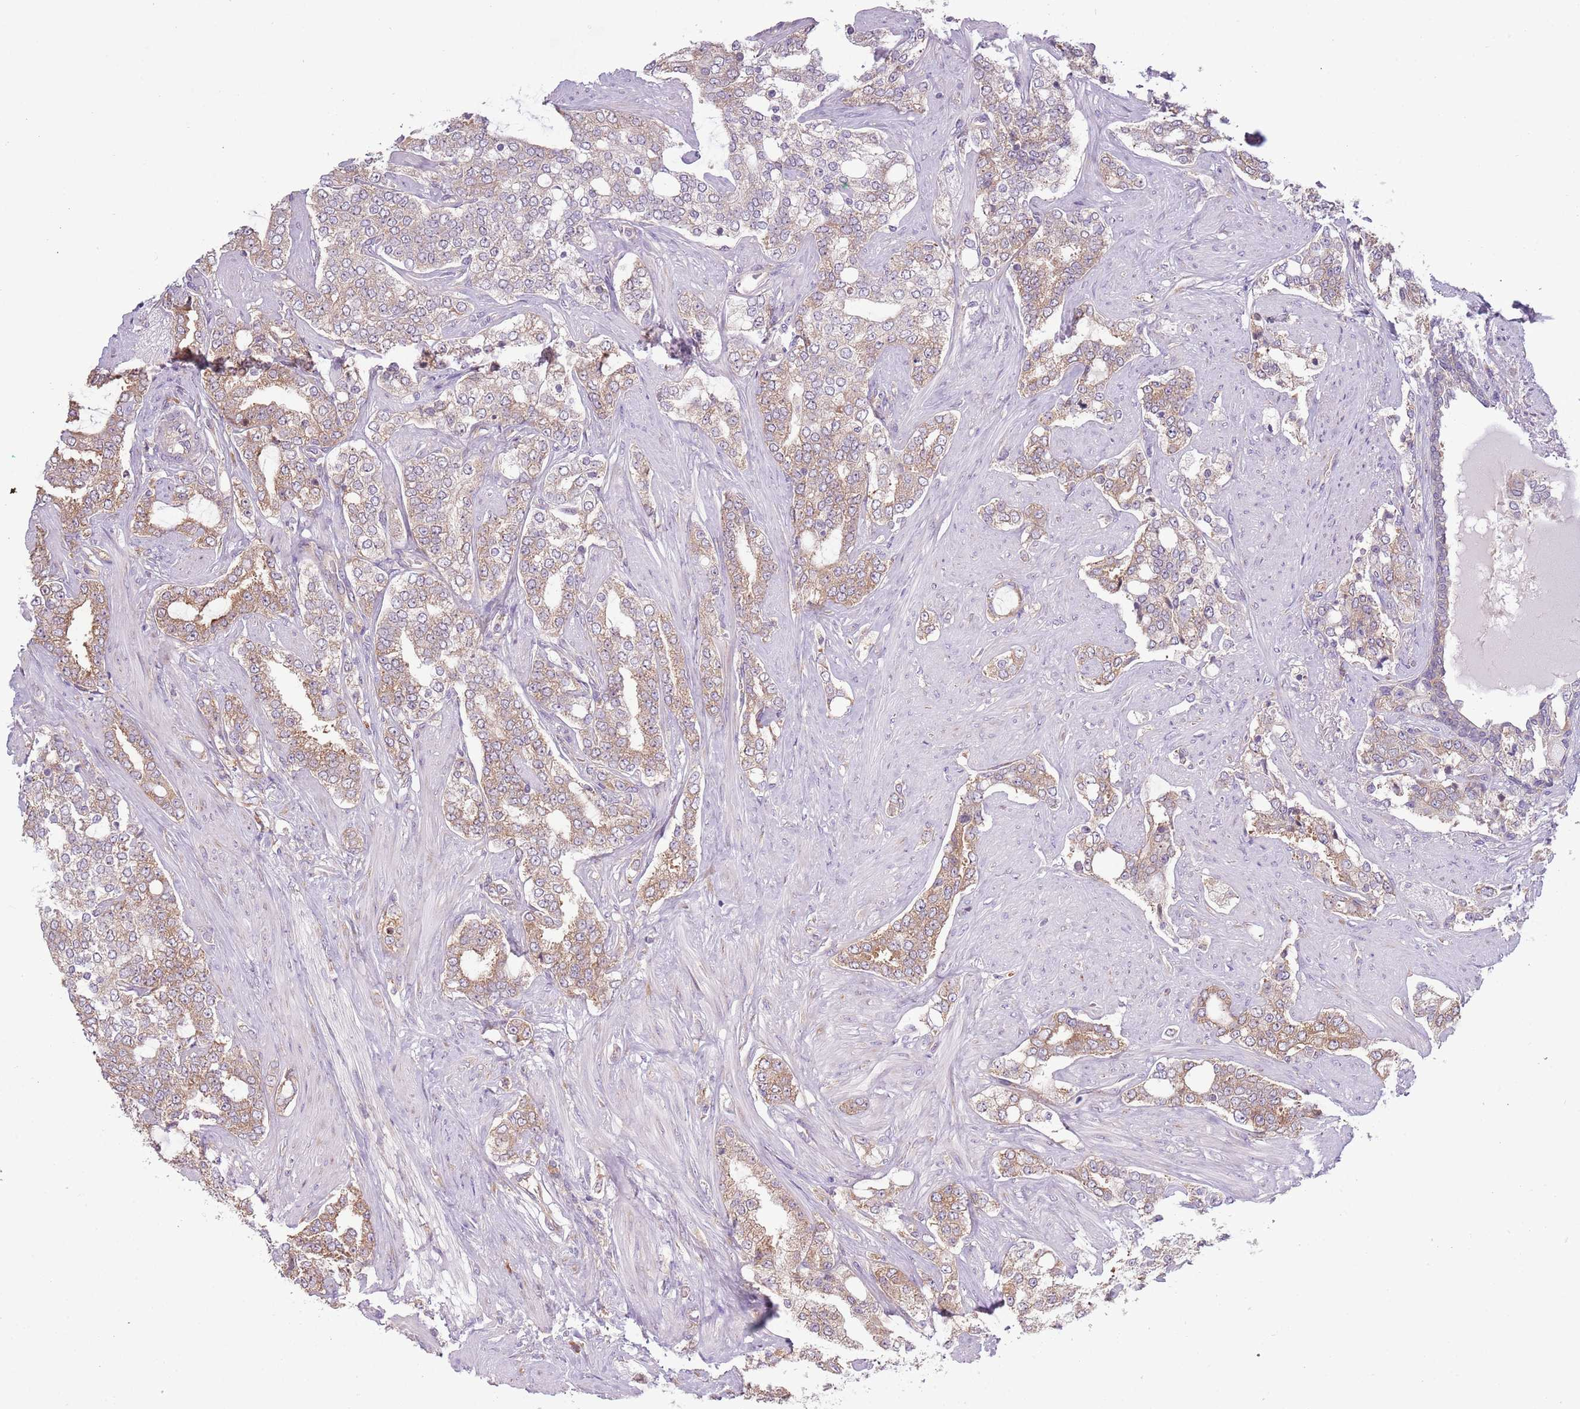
{"staining": {"intensity": "moderate", "quantity": ">75%", "location": "cytoplasmic/membranous"}, "tissue": "prostate cancer", "cell_type": "Tumor cells", "image_type": "cancer", "snomed": [{"axis": "morphology", "description": "Adenocarcinoma, High grade"}, {"axis": "topography", "description": "Prostate"}], "caption": "Protein analysis of prostate high-grade adenocarcinoma tissue demonstrates moderate cytoplasmic/membranous expression in approximately >75% of tumor cells.", "gene": "RPL17-C18orf32", "patient": {"sex": "male", "age": 64}}